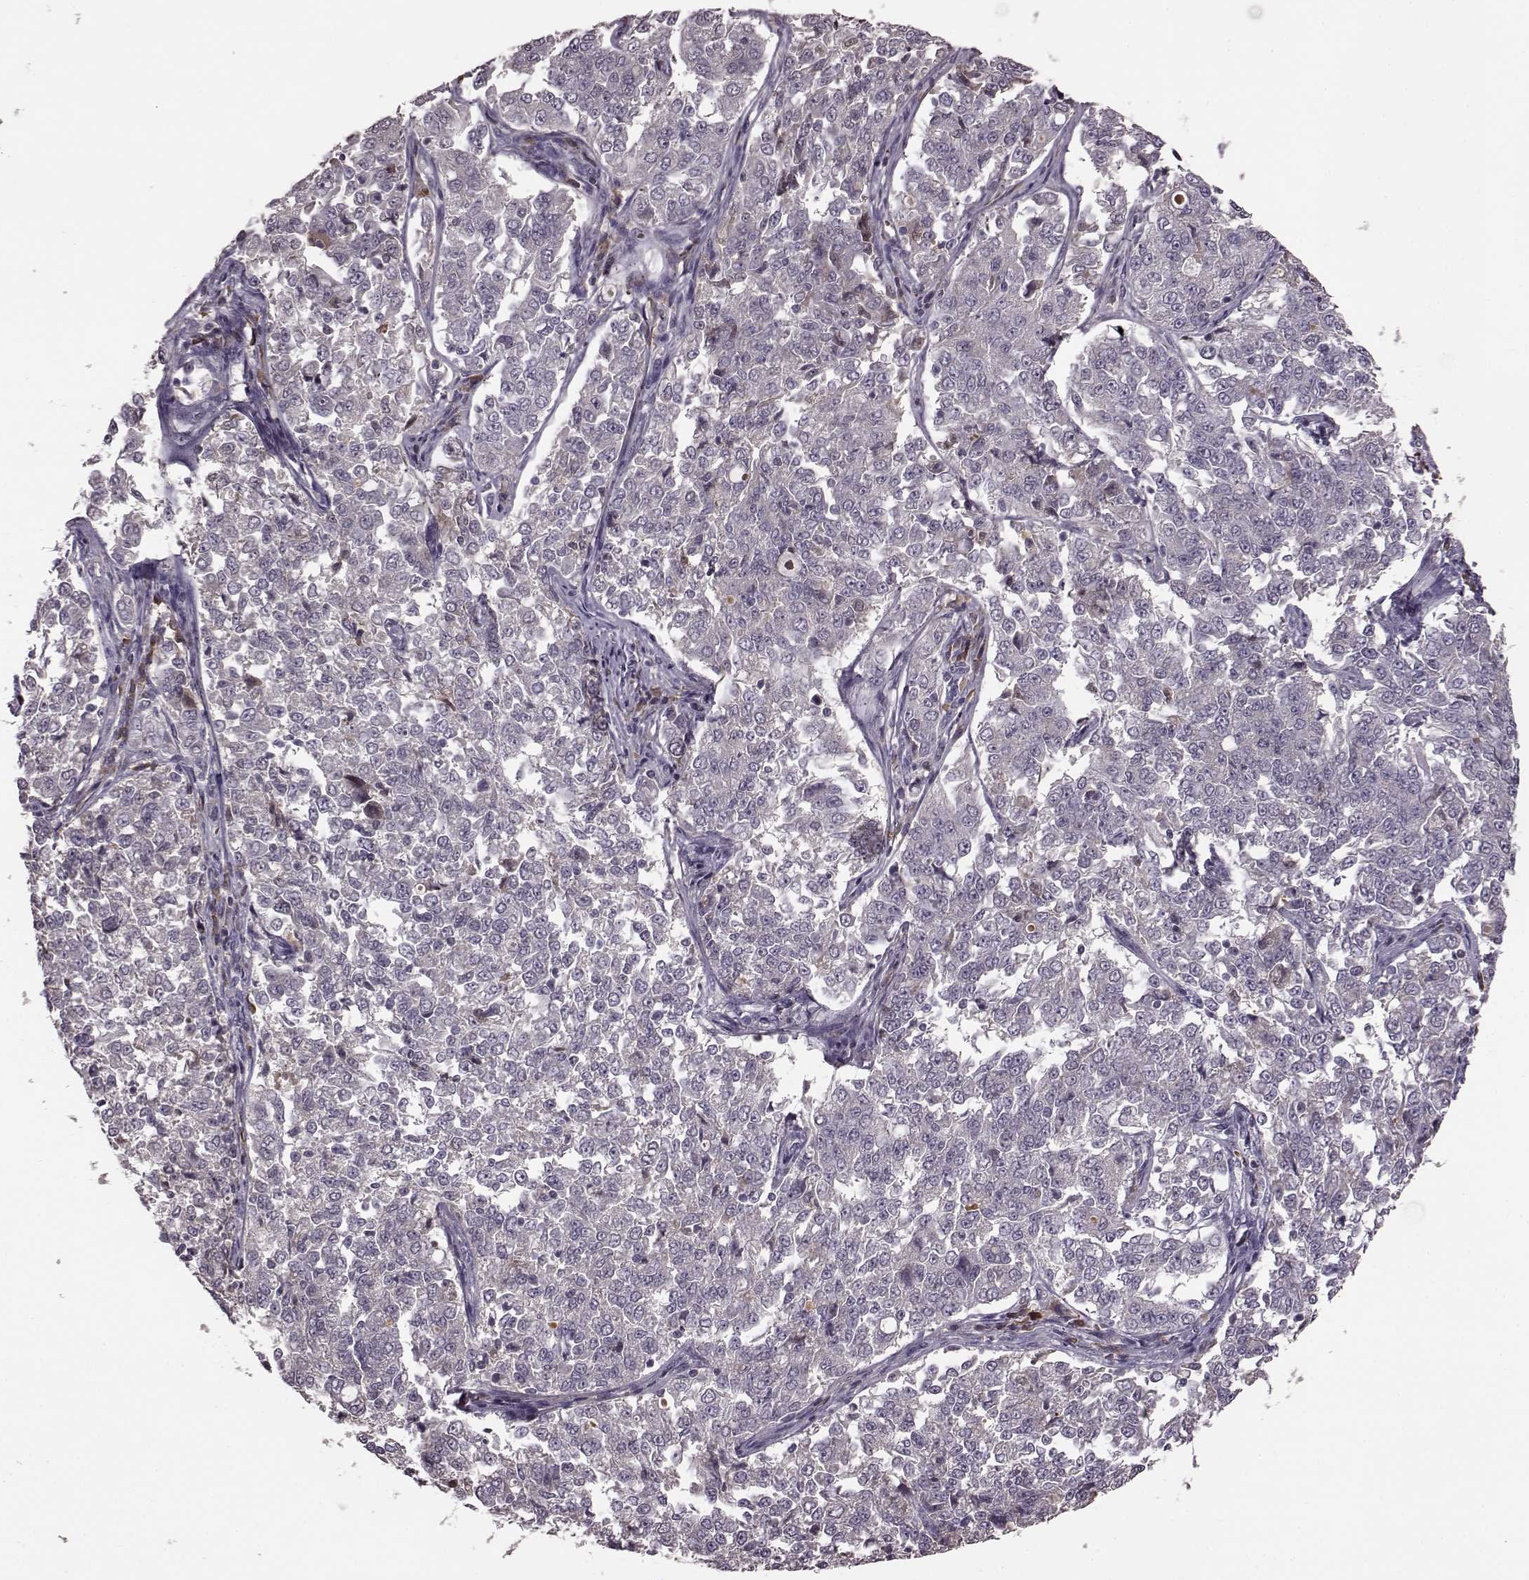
{"staining": {"intensity": "negative", "quantity": "none", "location": "none"}, "tissue": "endometrial cancer", "cell_type": "Tumor cells", "image_type": "cancer", "snomed": [{"axis": "morphology", "description": "Adenocarcinoma, NOS"}, {"axis": "topography", "description": "Endometrium"}], "caption": "Protein analysis of endometrial cancer demonstrates no significant expression in tumor cells.", "gene": "NRL", "patient": {"sex": "female", "age": 43}}